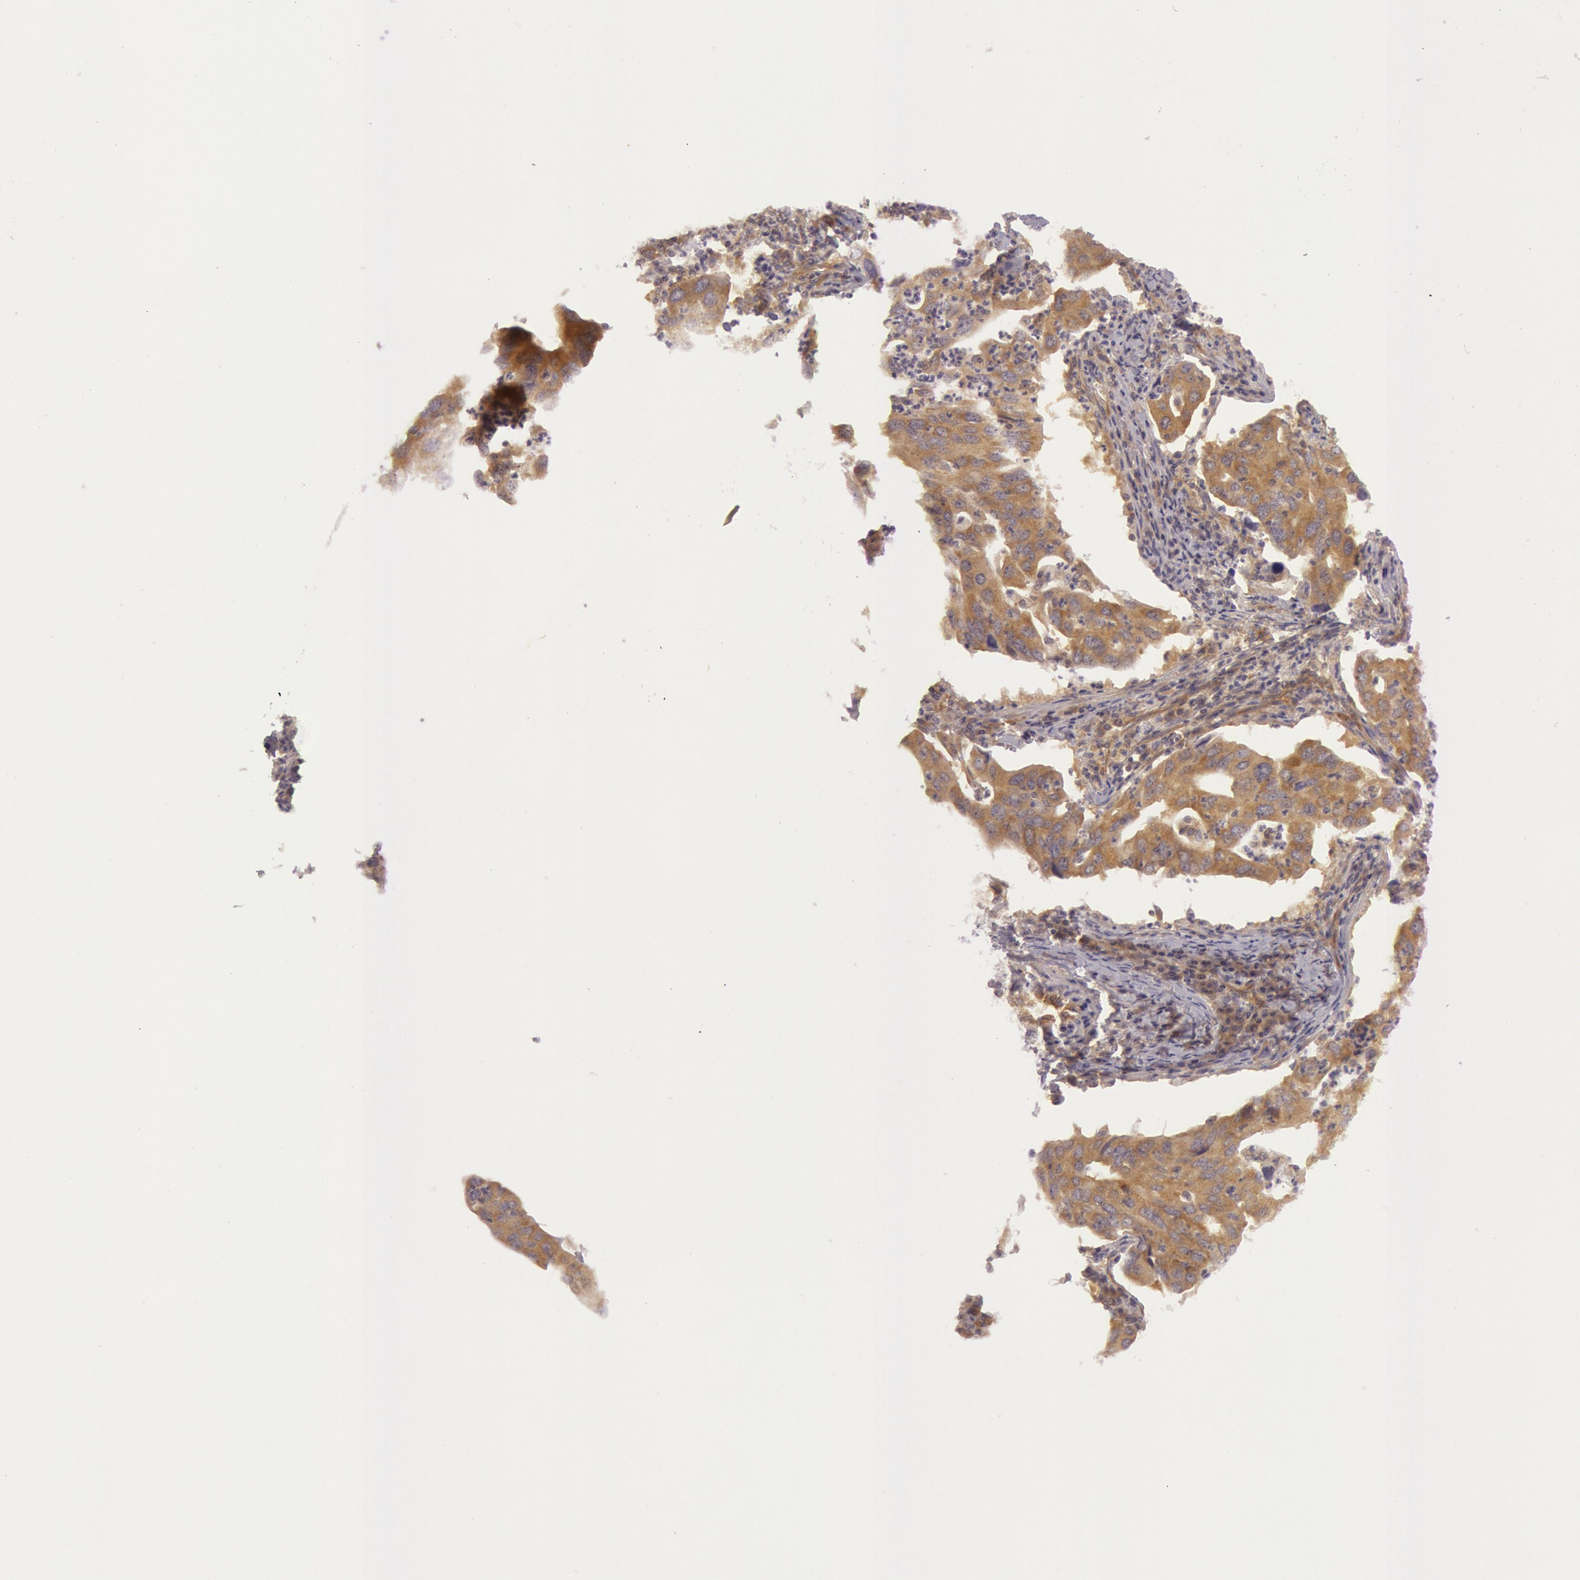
{"staining": {"intensity": "moderate", "quantity": ">75%", "location": "cytoplasmic/membranous"}, "tissue": "lung cancer", "cell_type": "Tumor cells", "image_type": "cancer", "snomed": [{"axis": "morphology", "description": "Adenocarcinoma, NOS"}, {"axis": "topography", "description": "Lung"}], "caption": "A medium amount of moderate cytoplasmic/membranous staining is identified in approximately >75% of tumor cells in lung cancer tissue.", "gene": "CHUK", "patient": {"sex": "male", "age": 48}}